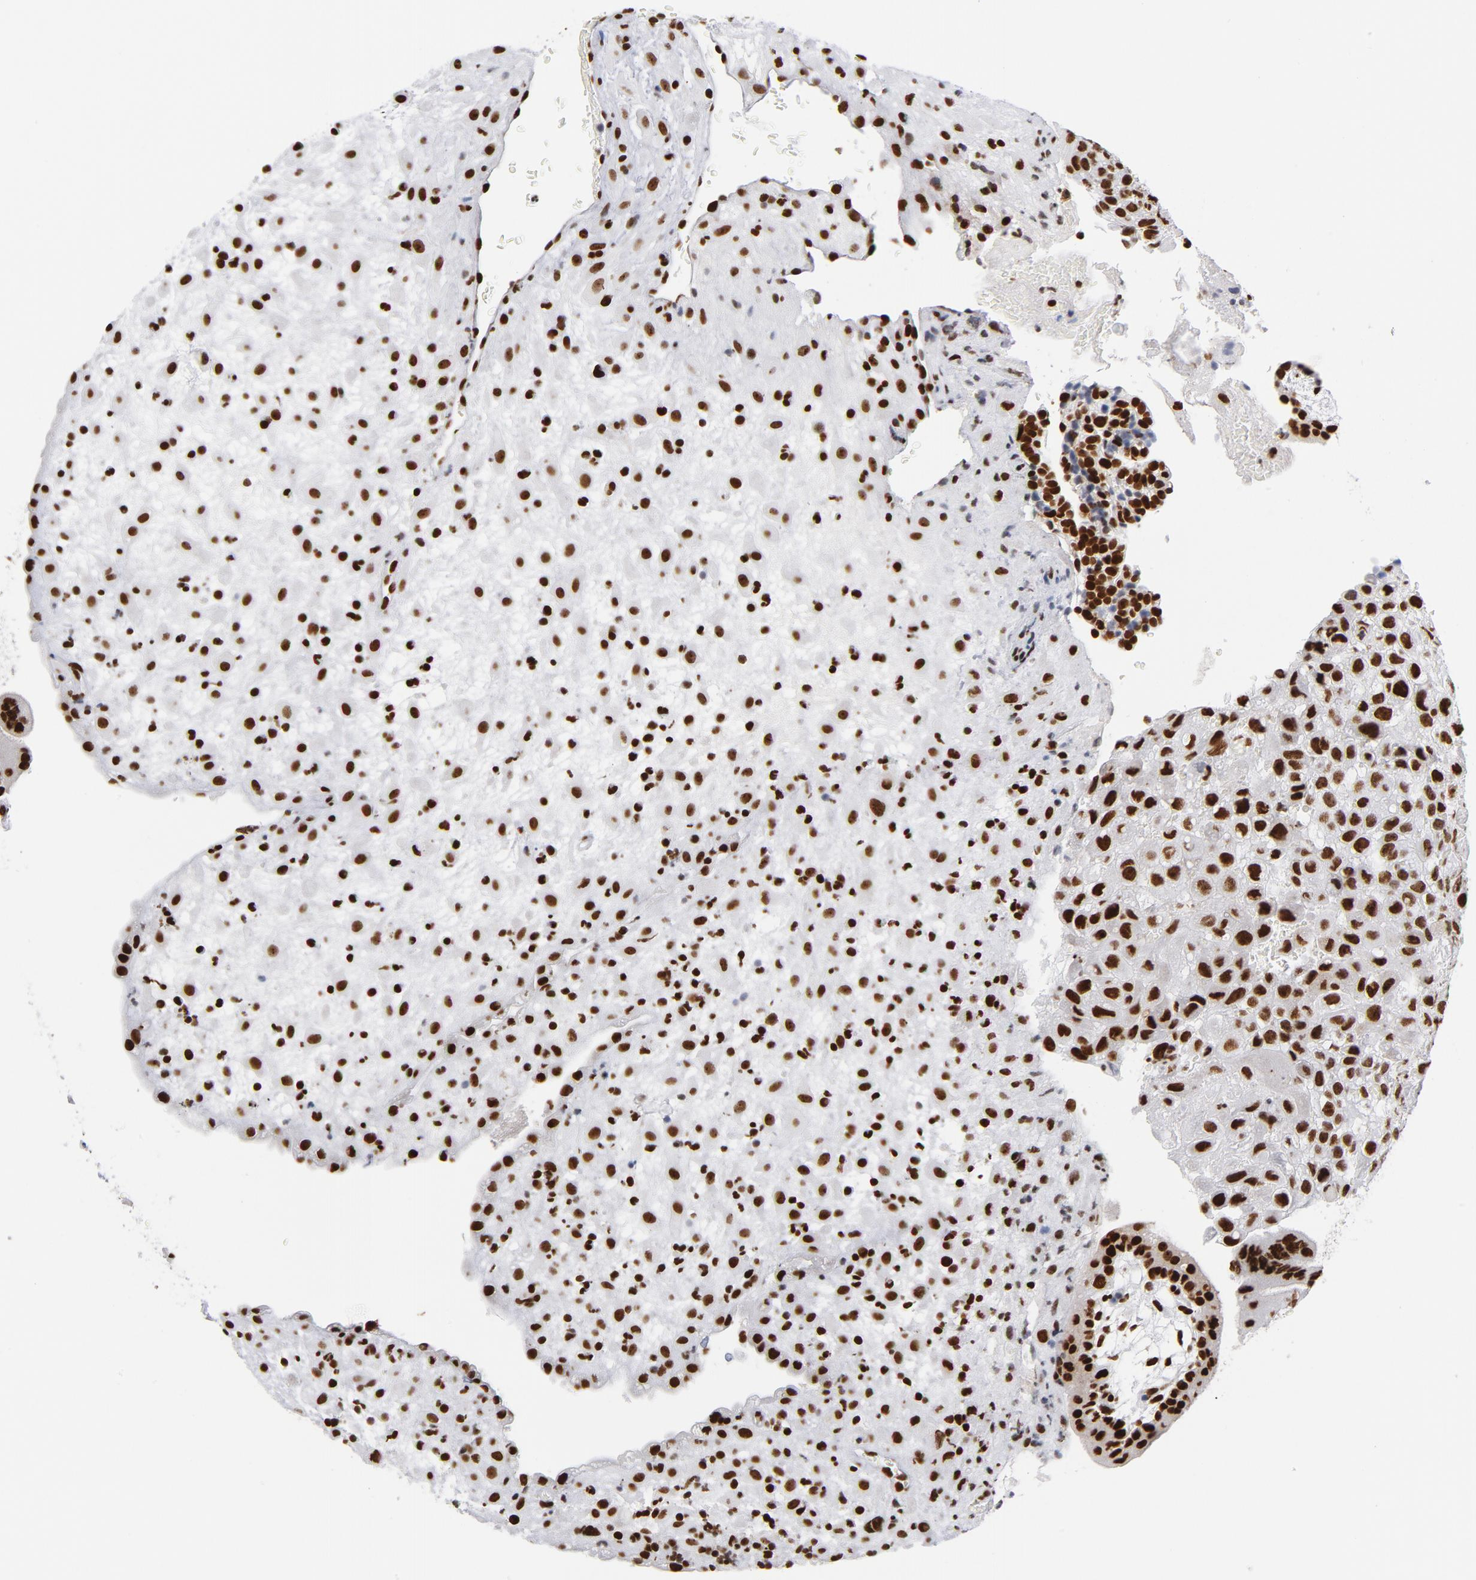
{"staining": {"intensity": "strong", "quantity": ">75%", "location": "nuclear"}, "tissue": "placenta", "cell_type": "Decidual cells", "image_type": "normal", "snomed": [{"axis": "morphology", "description": "Normal tissue, NOS"}, {"axis": "topography", "description": "Placenta"}], "caption": "This is a photomicrograph of immunohistochemistry (IHC) staining of normal placenta, which shows strong staining in the nuclear of decidual cells.", "gene": "TOP2B", "patient": {"sex": "female", "age": 35}}